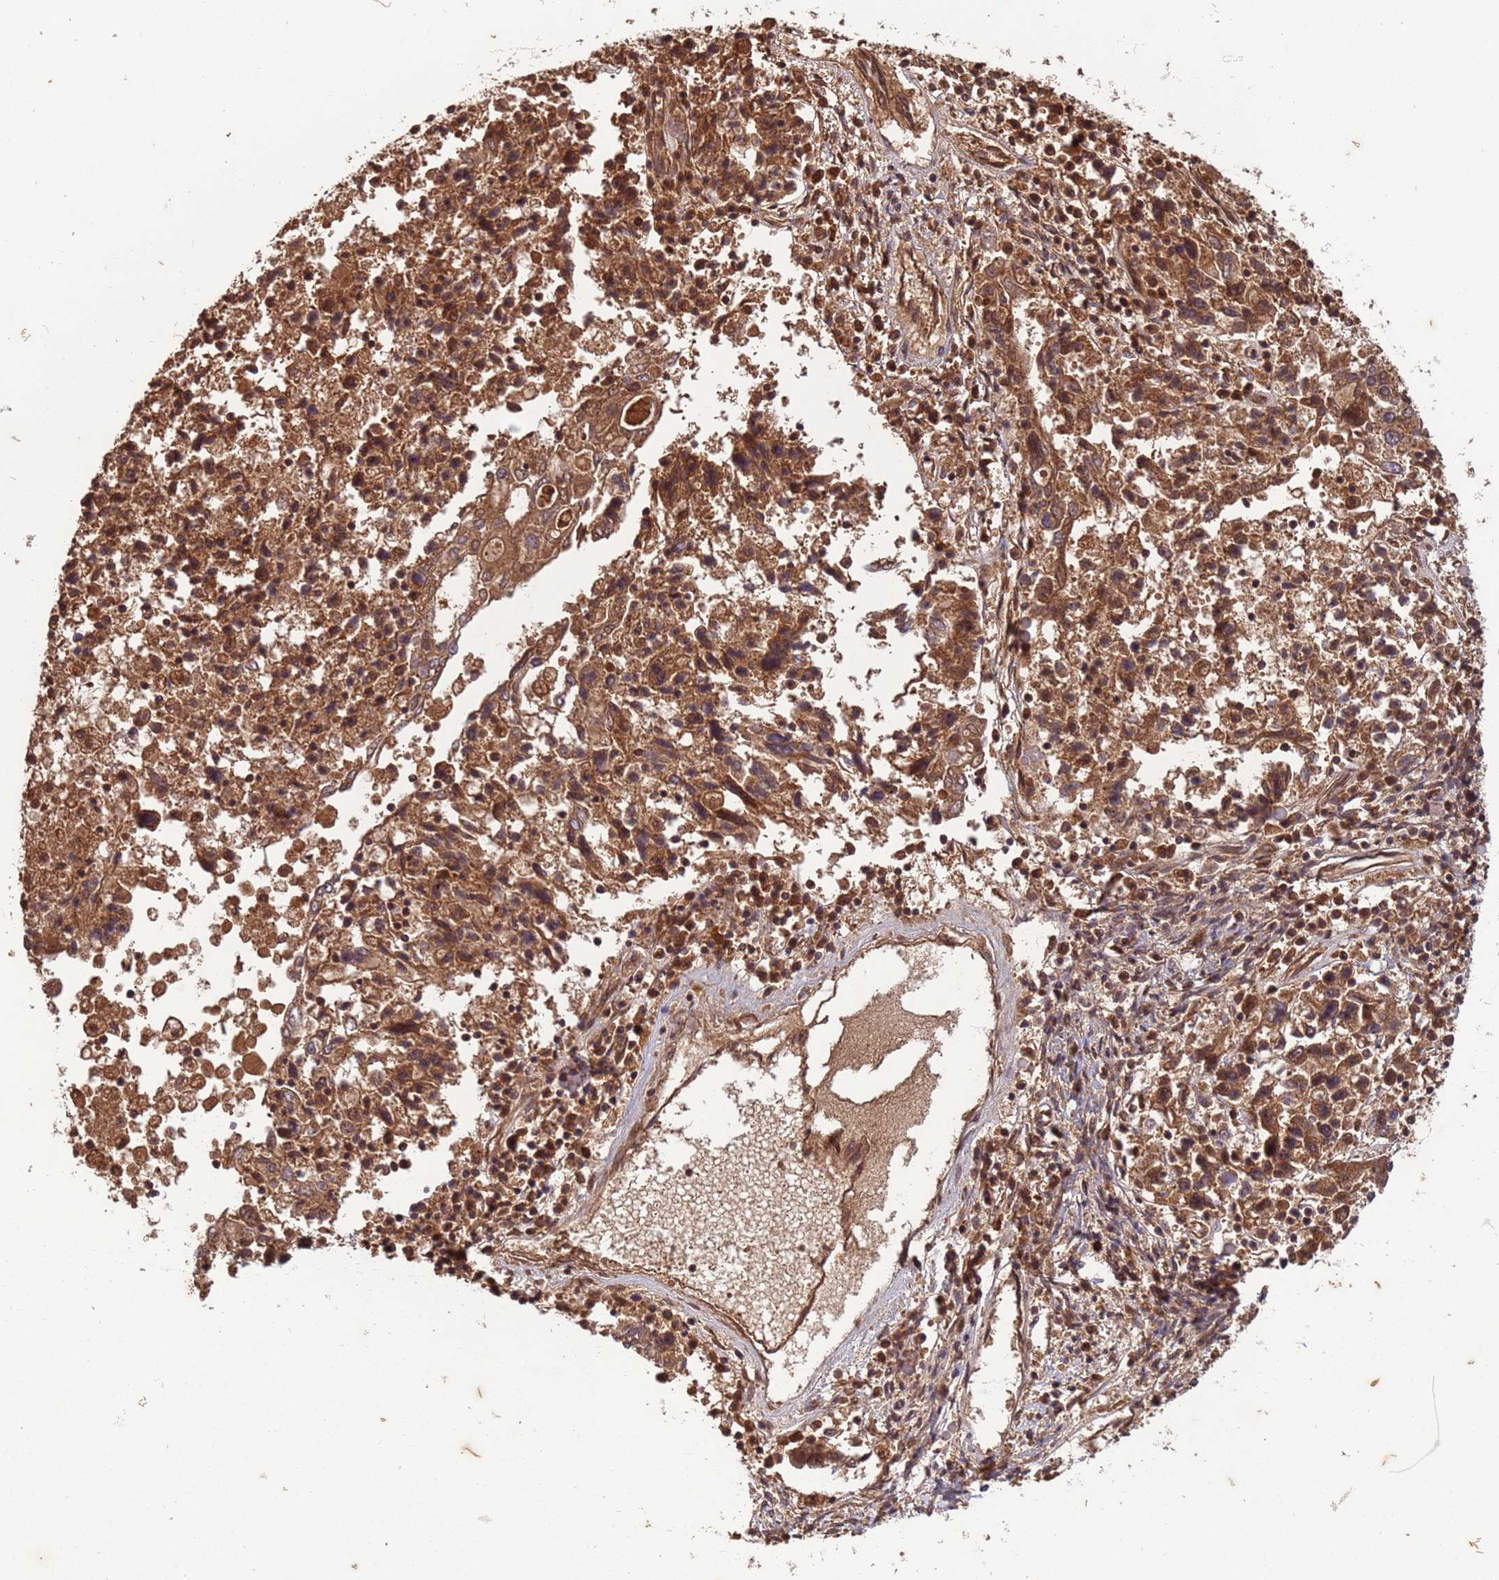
{"staining": {"intensity": "strong", "quantity": ">75%", "location": "cytoplasmic/membranous,nuclear"}, "tissue": "ovarian cancer", "cell_type": "Tumor cells", "image_type": "cancer", "snomed": [{"axis": "morphology", "description": "Carcinoma, endometroid"}, {"axis": "topography", "description": "Ovary"}], "caption": "Immunohistochemical staining of human ovarian cancer (endometroid carcinoma) demonstrates strong cytoplasmic/membranous and nuclear protein staining in about >75% of tumor cells.", "gene": "ERI1", "patient": {"sex": "female", "age": 62}}